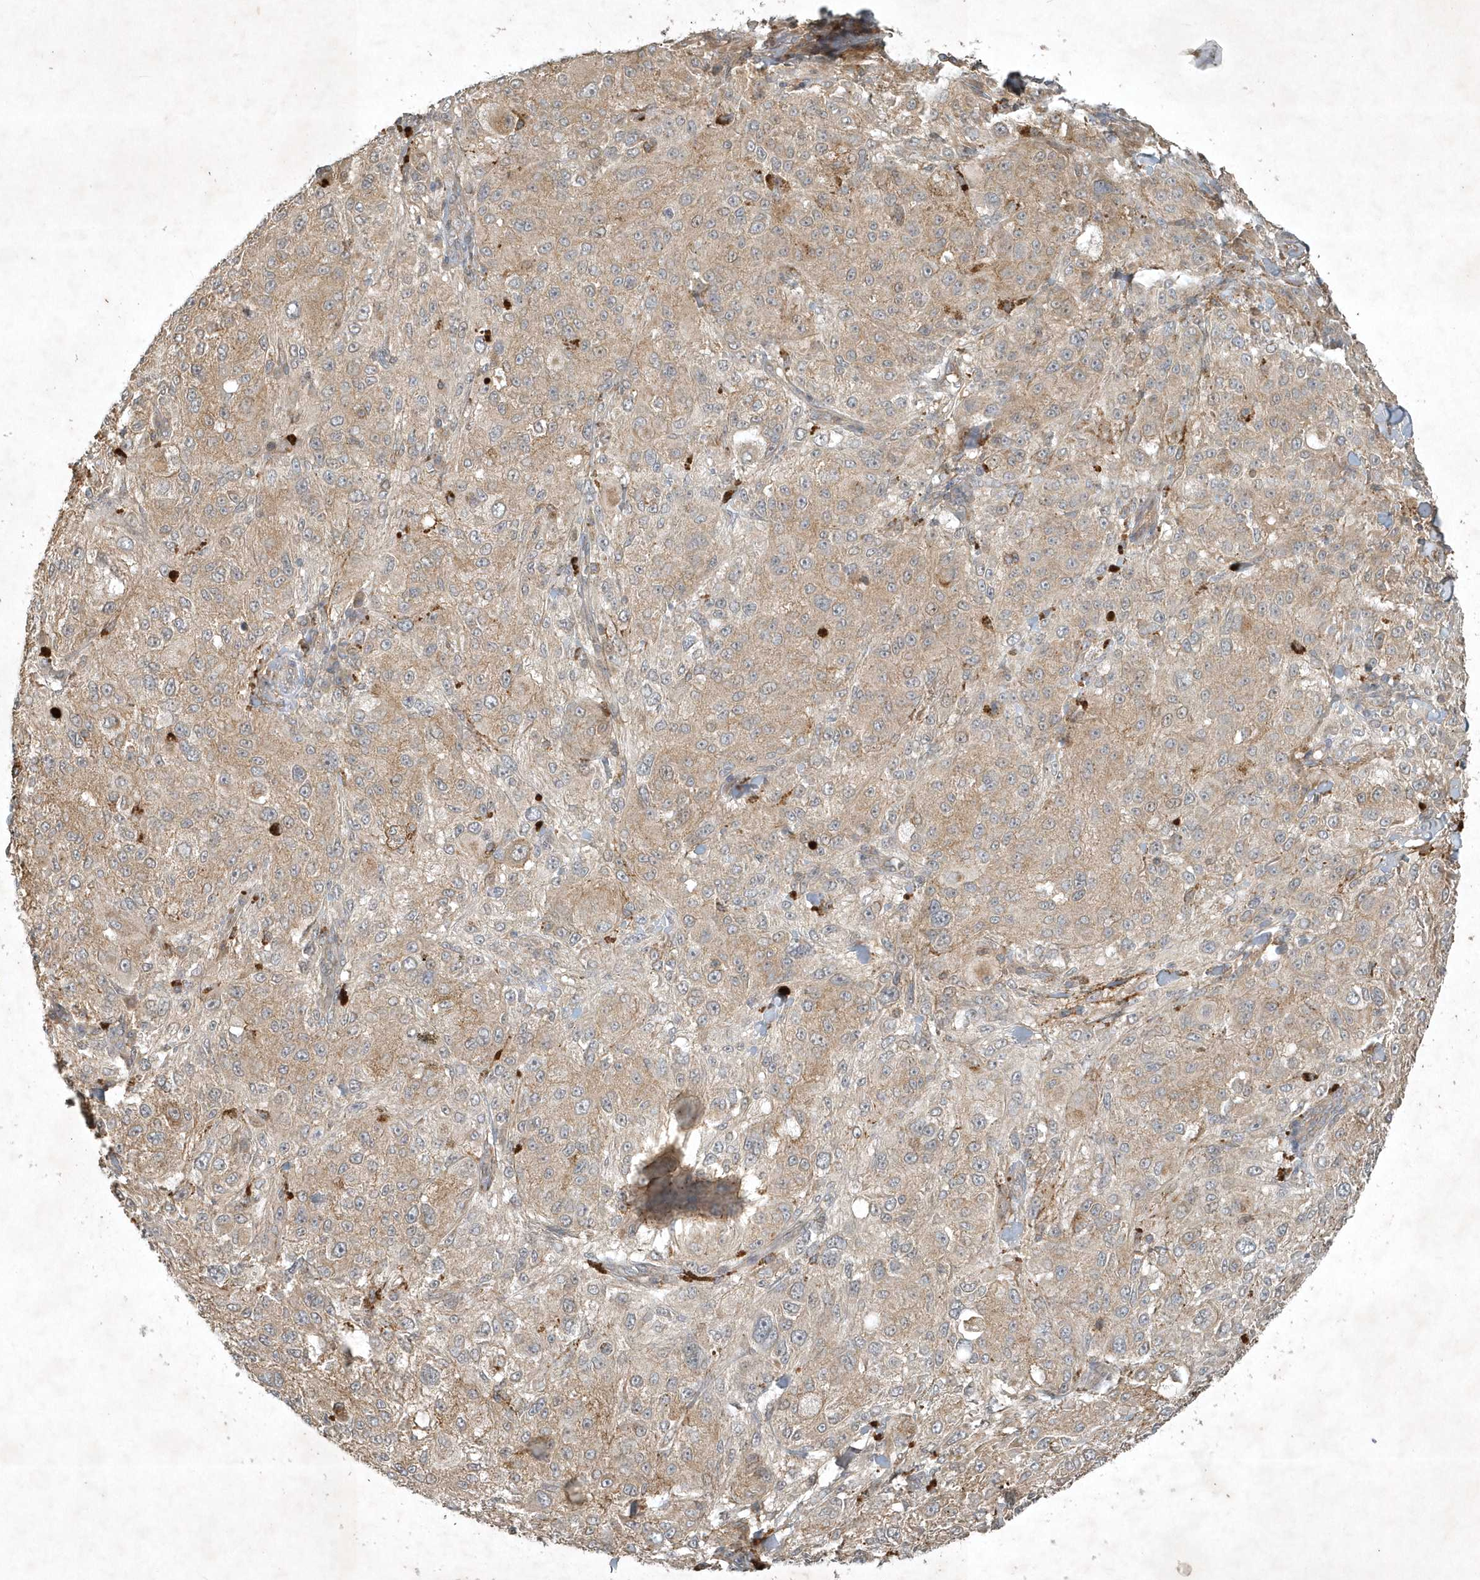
{"staining": {"intensity": "weak", "quantity": "25%-75%", "location": "cytoplasmic/membranous"}, "tissue": "melanoma", "cell_type": "Tumor cells", "image_type": "cancer", "snomed": [{"axis": "morphology", "description": "Necrosis, NOS"}, {"axis": "morphology", "description": "Malignant melanoma, NOS"}, {"axis": "topography", "description": "Skin"}], "caption": "Human malignant melanoma stained with a brown dye reveals weak cytoplasmic/membranous positive positivity in approximately 25%-75% of tumor cells.", "gene": "TNFAIP6", "patient": {"sex": "female", "age": 87}}